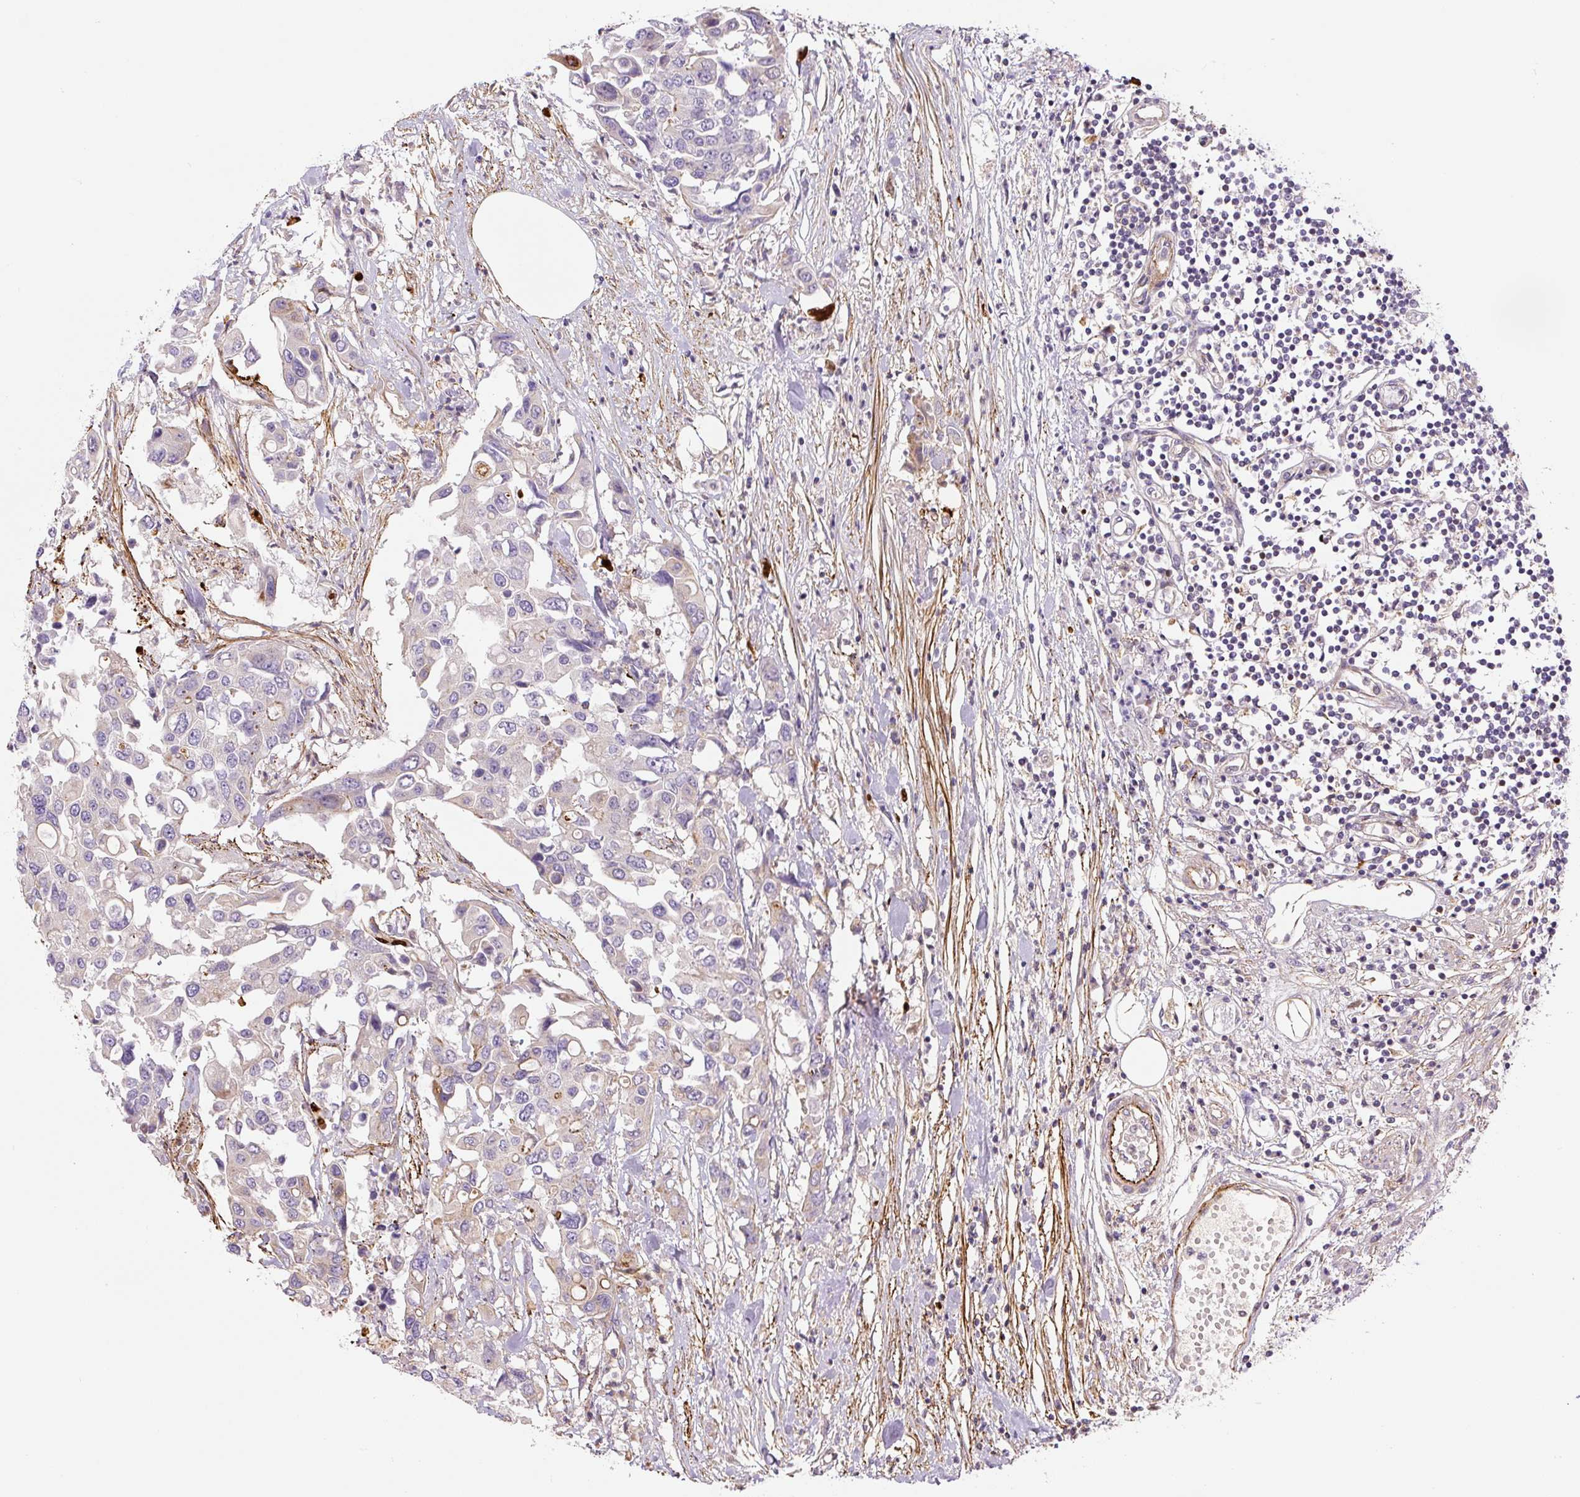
{"staining": {"intensity": "weak", "quantity": "<25%", "location": "cytoplasmic/membranous"}, "tissue": "colorectal cancer", "cell_type": "Tumor cells", "image_type": "cancer", "snomed": [{"axis": "morphology", "description": "Adenocarcinoma, NOS"}, {"axis": "topography", "description": "Colon"}], "caption": "Histopathology image shows no significant protein expression in tumor cells of colorectal cancer (adenocarcinoma).", "gene": "CCNI2", "patient": {"sex": "male", "age": 77}}